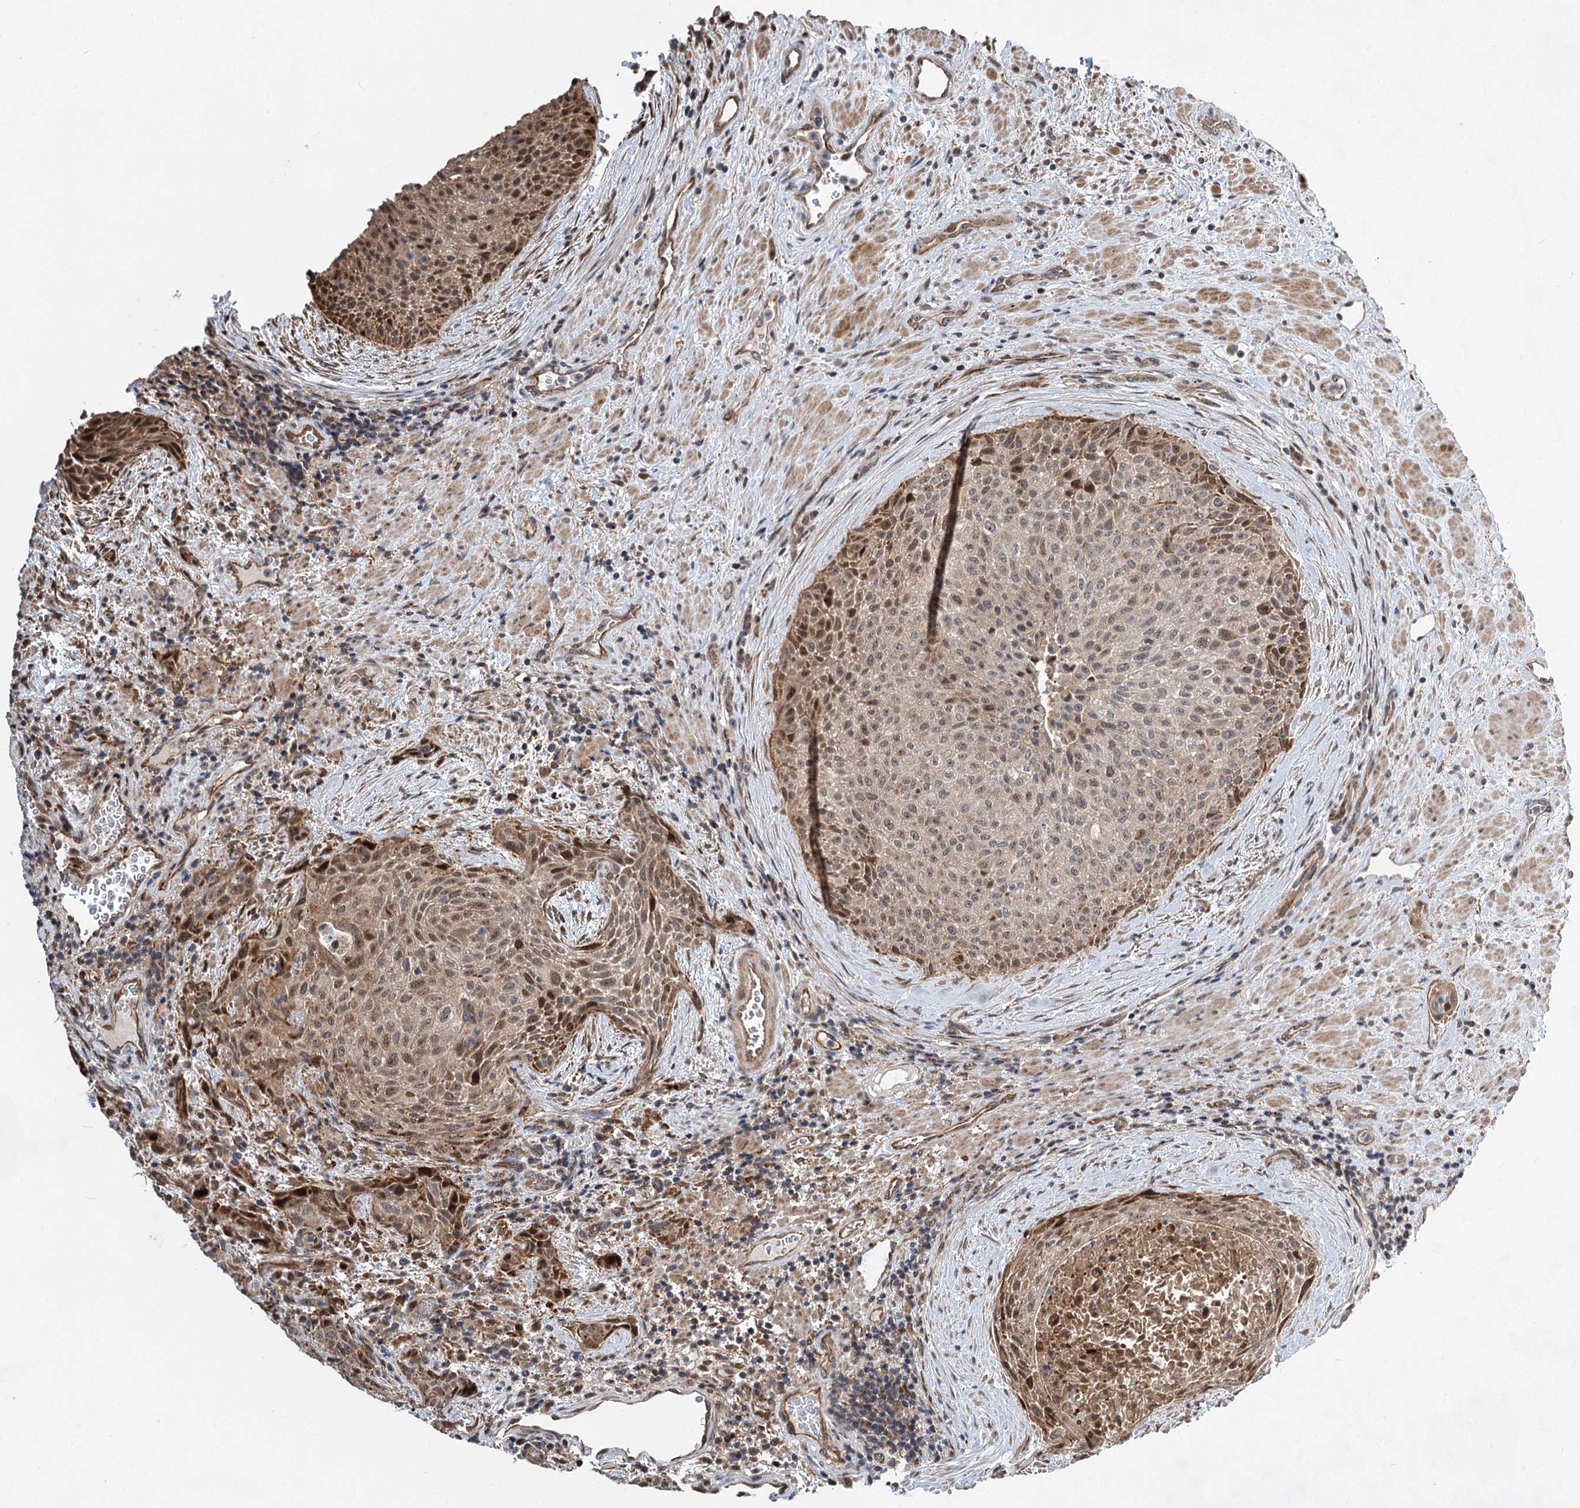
{"staining": {"intensity": "moderate", "quantity": "25%-75%", "location": "cytoplasmic/membranous,nuclear"}, "tissue": "urothelial cancer", "cell_type": "Tumor cells", "image_type": "cancer", "snomed": [{"axis": "morphology", "description": "Normal tissue, NOS"}, {"axis": "morphology", "description": "Urothelial carcinoma, NOS"}, {"axis": "topography", "description": "Urinary bladder"}, {"axis": "topography", "description": "Peripheral nerve tissue"}], "caption": "IHC (DAB) staining of urothelial cancer reveals moderate cytoplasmic/membranous and nuclear protein positivity in approximately 25%-75% of tumor cells. (DAB IHC, brown staining for protein, blue staining for nuclei).", "gene": "GPBP1", "patient": {"sex": "male", "age": 35}}